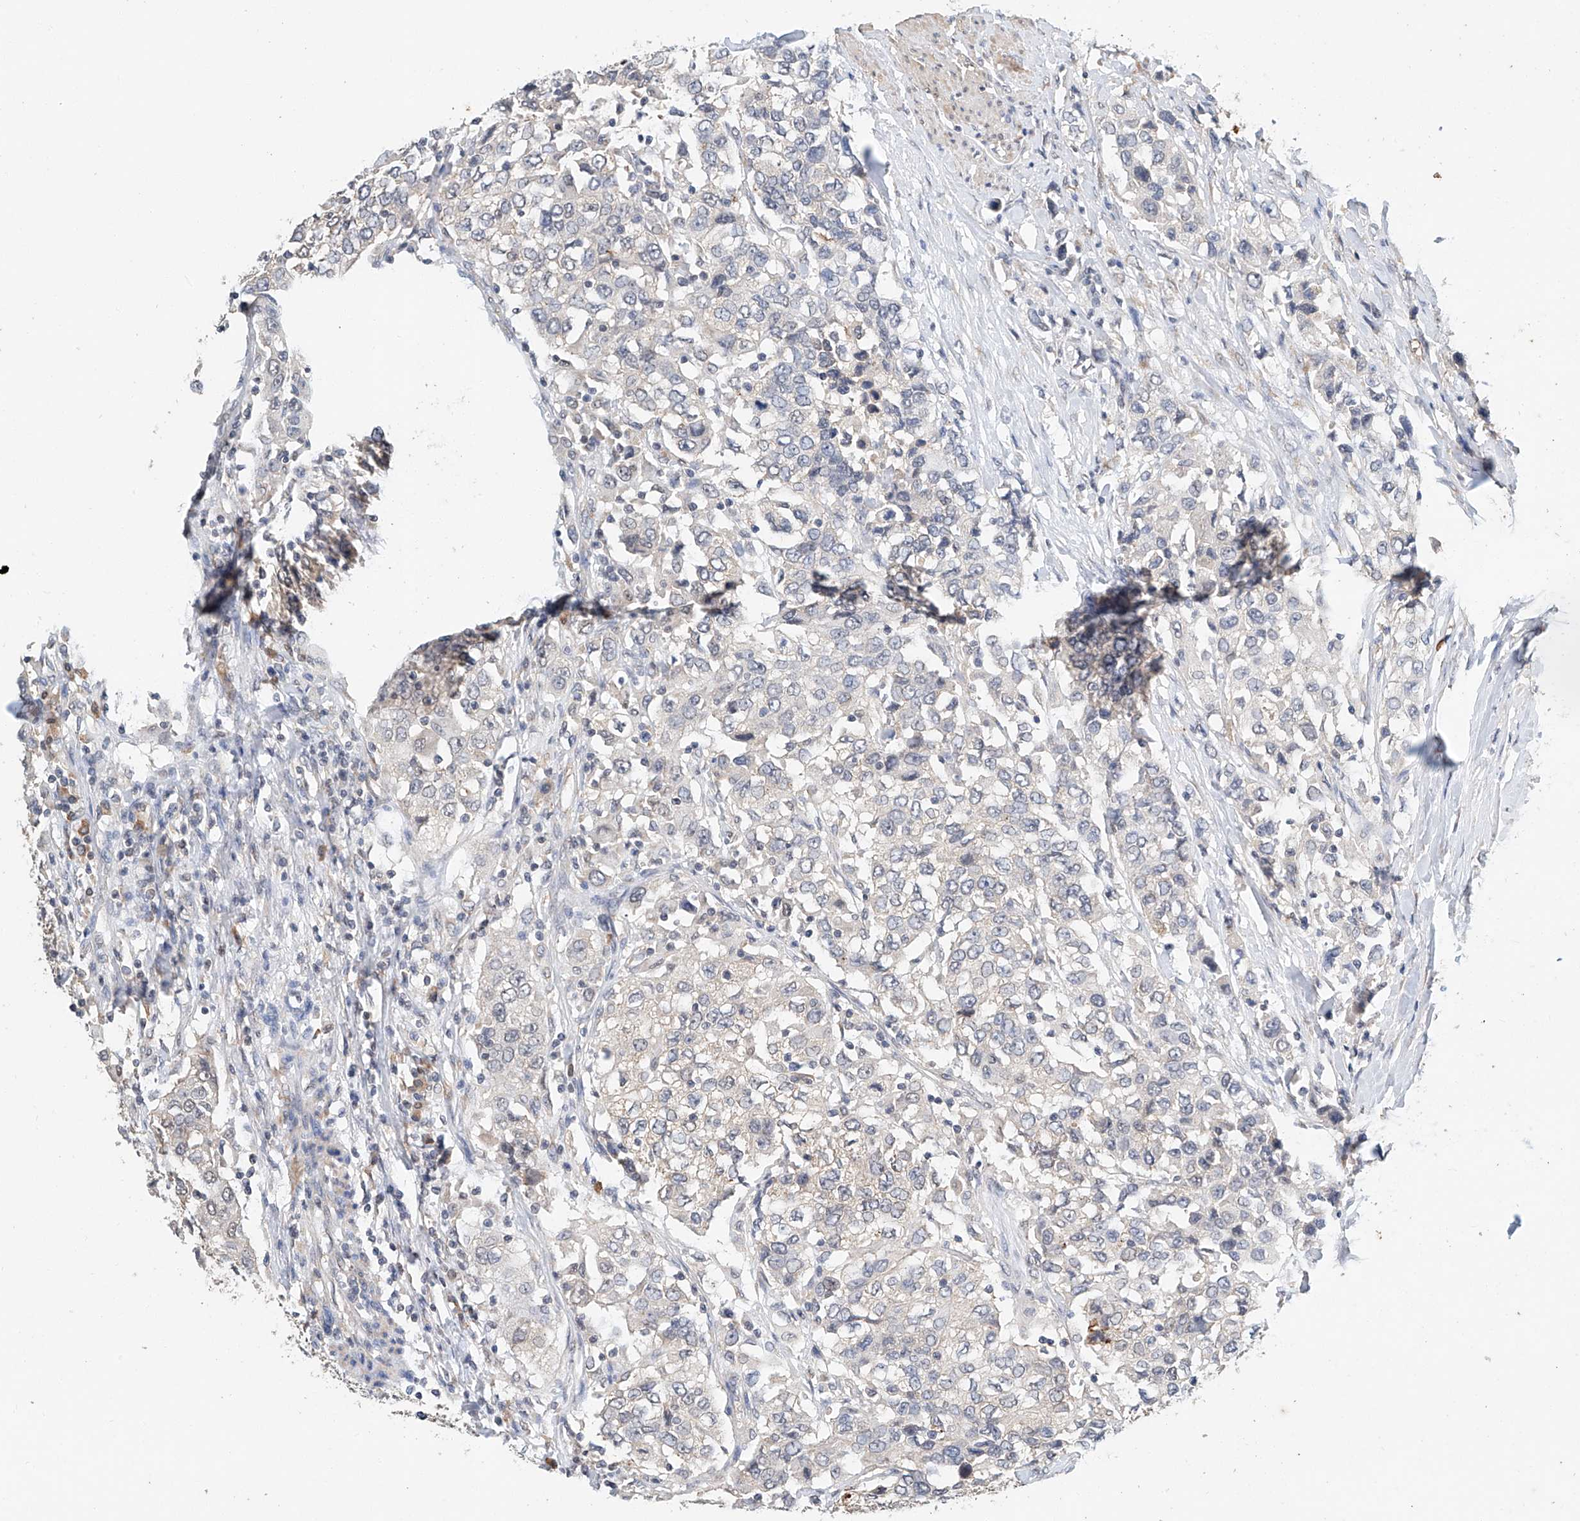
{"staining": {"intensity": "negative", "quantity": "none", "location": "none"}, "tissue": "urothelial cancer", "cell_type": "Tumor cells", "image_type": "cancer", "snomed": [{"axis": "morphology", "description": "Urothelial carcinoma, High grade"}, {"axis": "topography", "description": "Urinary bladder"}], "caption": "A micrograph of high-grade urothelial carcinoma stained for a protein displays no brown staining in tumor cells.", "gene": "CTDP1", "patient": {"sex": "female", "age": 80}}